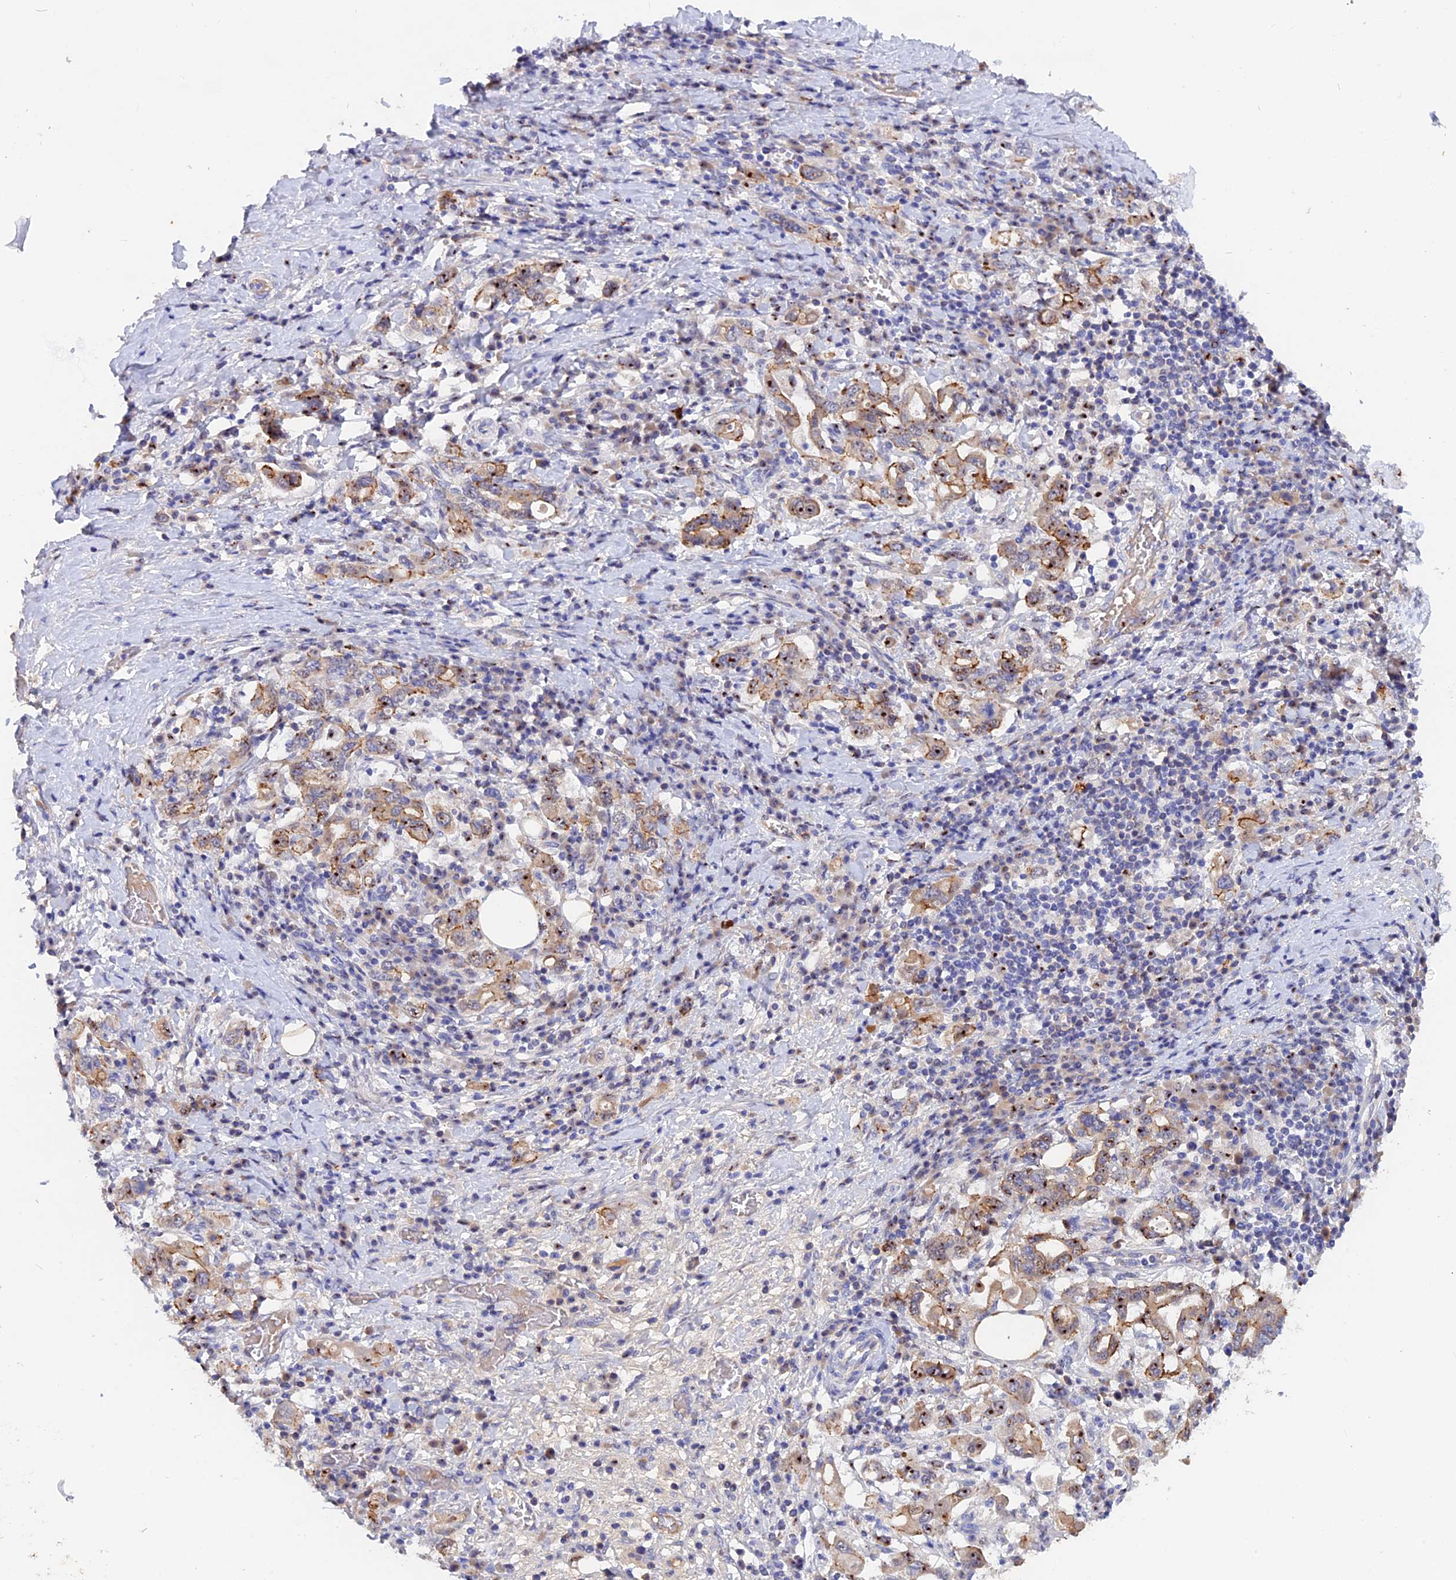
{"staining": {"intensity": "moderate", "quantity": ">75%", "location": "cytoplasmic/membranous"}, "tissue": "stomach cancer", "cell_type": "Tumor cells", "image_type": "cancer", "snomed": [{"axis": "morphology", "description": "Adenocarcinoma, NOS"}, {"axis": "topography", "description": "Stomach, upper"}, {"axis": "topography", "description": "Stomach"}], "caption": "Stomach cancer (adenocarcinoma) stained for a protein displays moderate cytoplasmic/membranous positivity in tumor cells.", "gene": "GK5", "patient": {"sex": "male", "age": 62}}